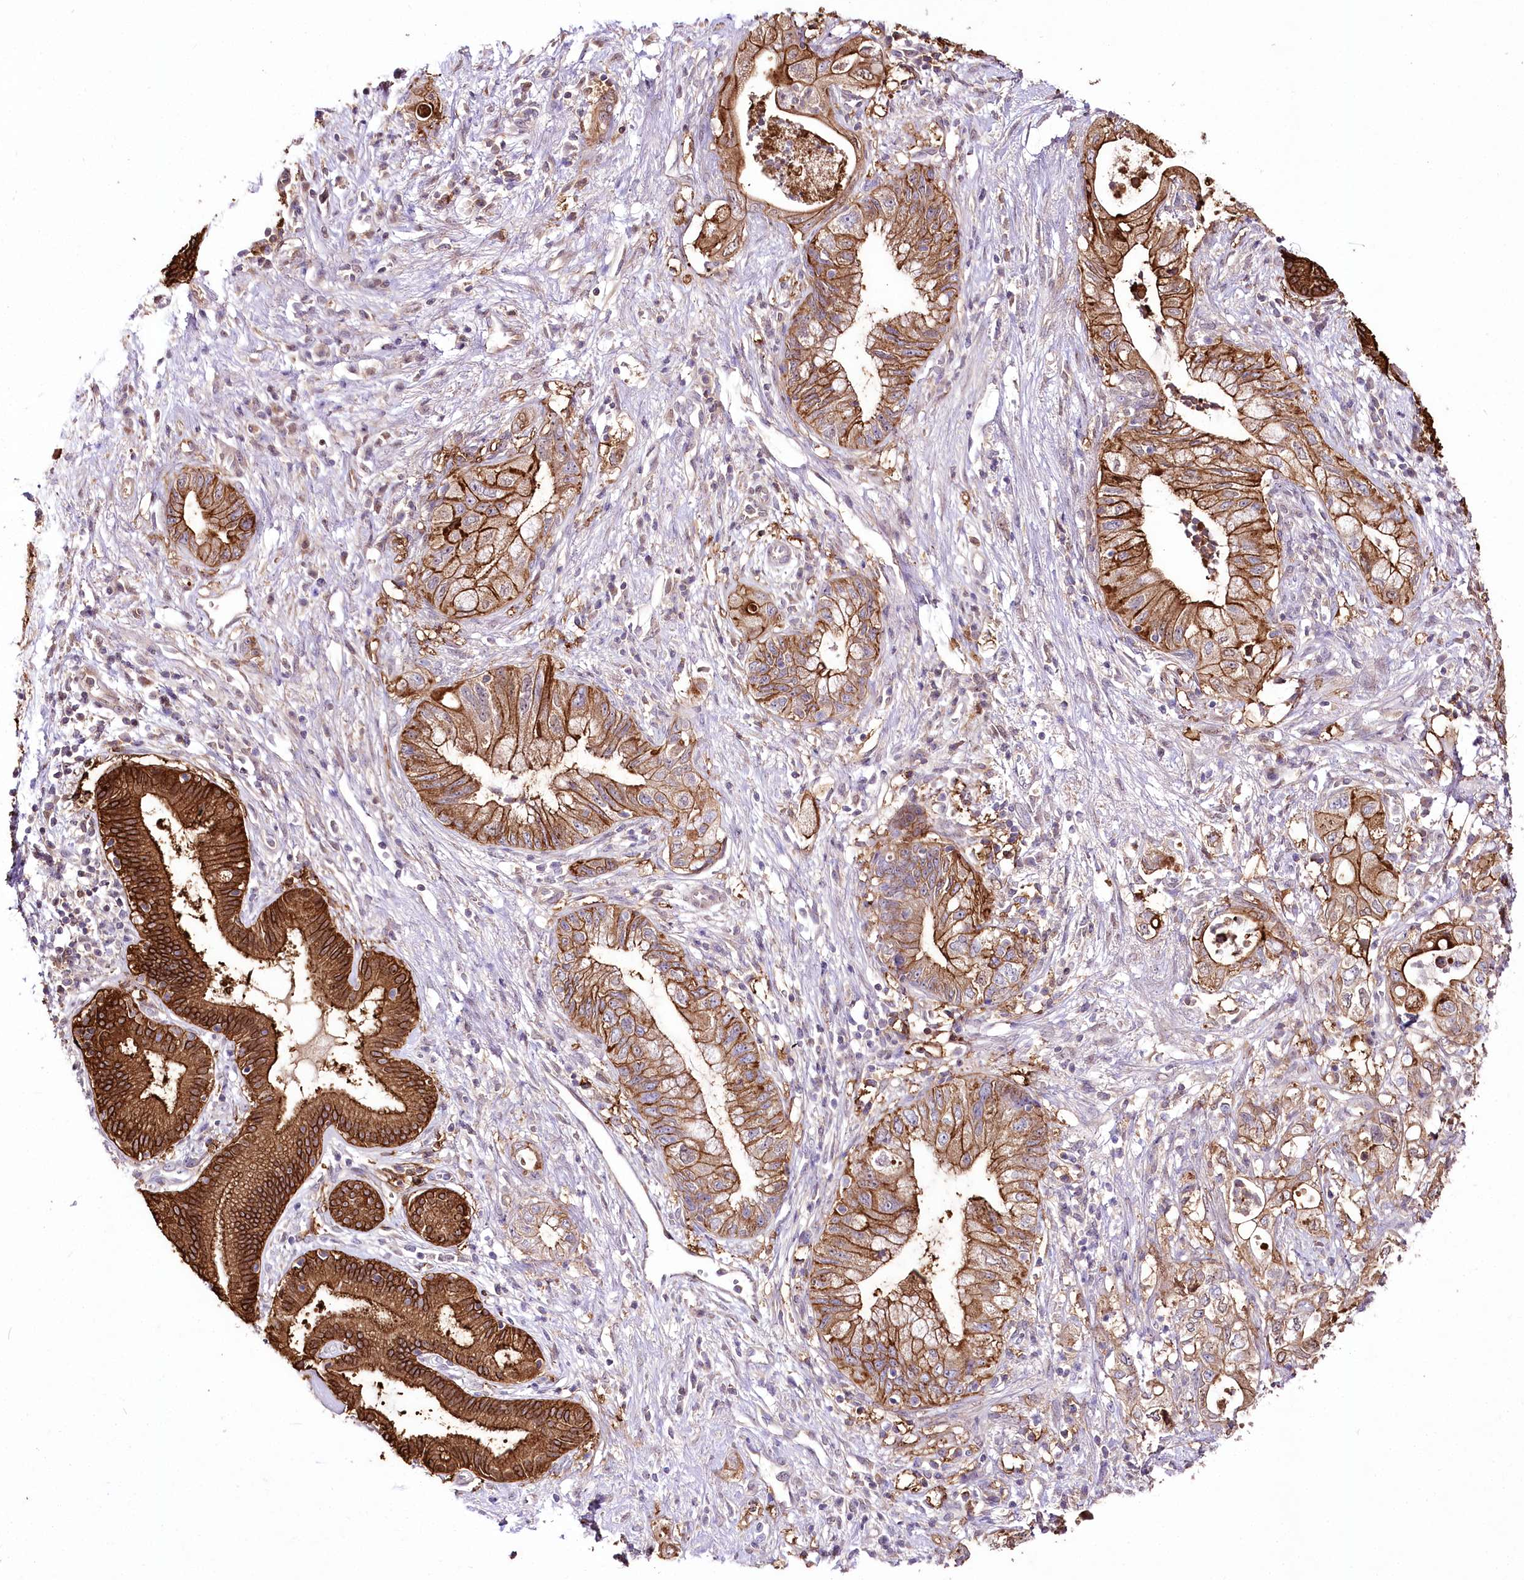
{"staining": {"intensity": "strong", "quantity": ">75%", "location": "cytoplasmic/membranous"}, "tissue": "pancreatic cancer", "cell_type": "Tumor cells", "image_type": "cancer", "snomed": [{"axis": "morphology", "description": "Adenocarcinoma, NOS"}, {"axis": "topography", "description": "Pancreas"}], "caption": "Brown immunohistochemical staining in pancreatic cancer displays strong cytoplasmic/membranous staining in approximately >75% of tumor cells. The staining is performed using DAB brown chromogen to label protein expression. The nuclei are counter-stained blue using hematoxylin.", "gene": "UGP2", "patient": {"sex": "female", "age": 73}}